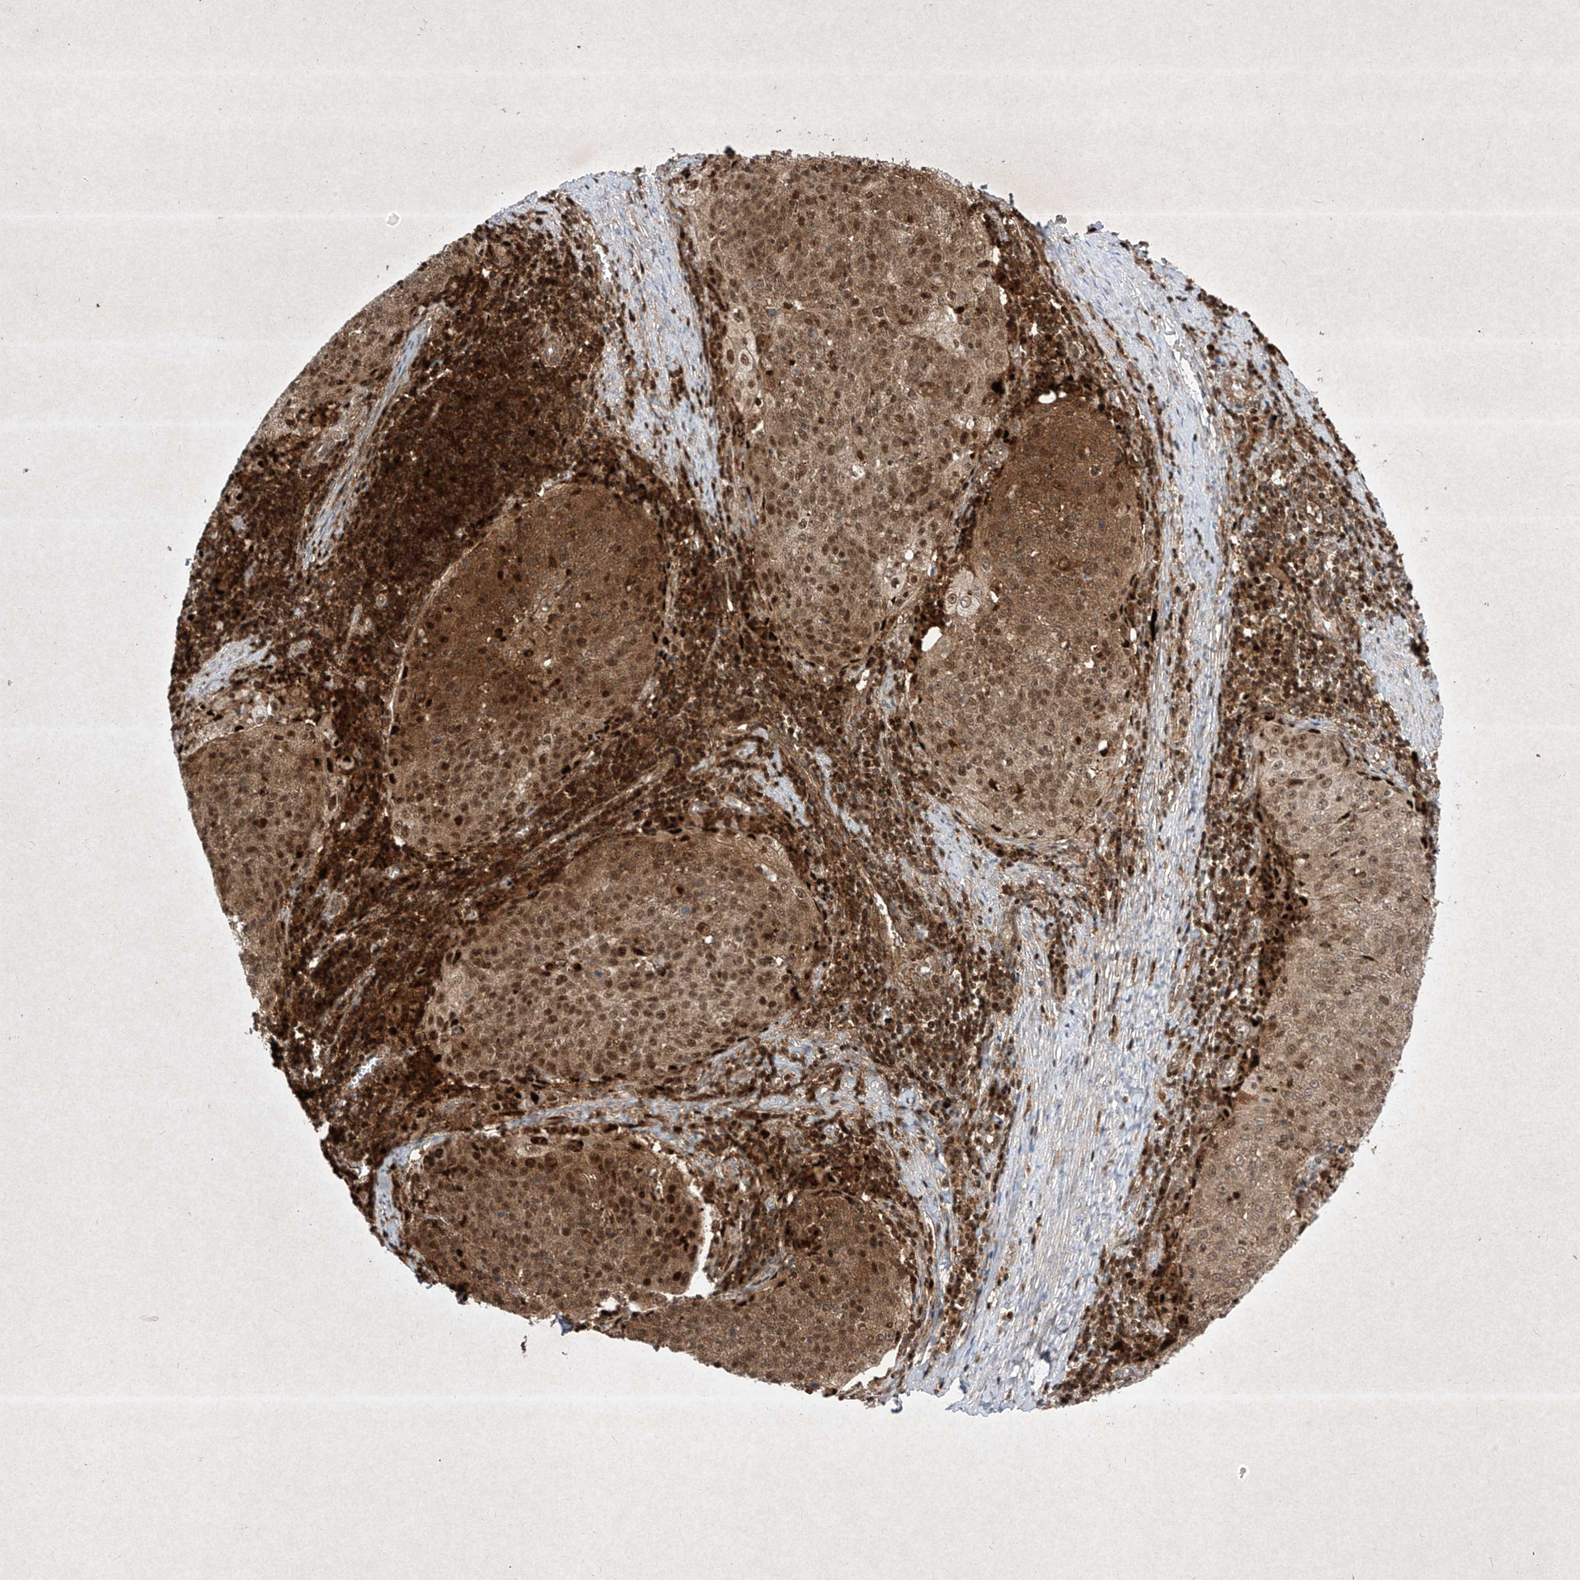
{"staining": {"intensity": "moderate", "quantity": ">75%", "location": "cytoplasmic/membranous,nuclear"}, "tissue": "cervical cancer", "cell_type": "Tumor cells", "image_type": "cancer", "snomed": [{"axis": "morphology", "description": "Squamous cell carcinoma, NOS"}, {"axis": "topography", "description": "Cervix"}], "caption": "Immunohistochemical staining of cervical squamous cell carcinoma reveals medium levels of moderate cytoplasmic/membranous and nuclear positivity in about >75% of tumor cells. The protein is stained brown, and the nuclei are stained in blue (DAB (3,3'-diaminobenzidine) IHC with brightfield microscopy, high magnification).", "gene": "PSMB10", "patient": {"sex": "female", "age": 48}}